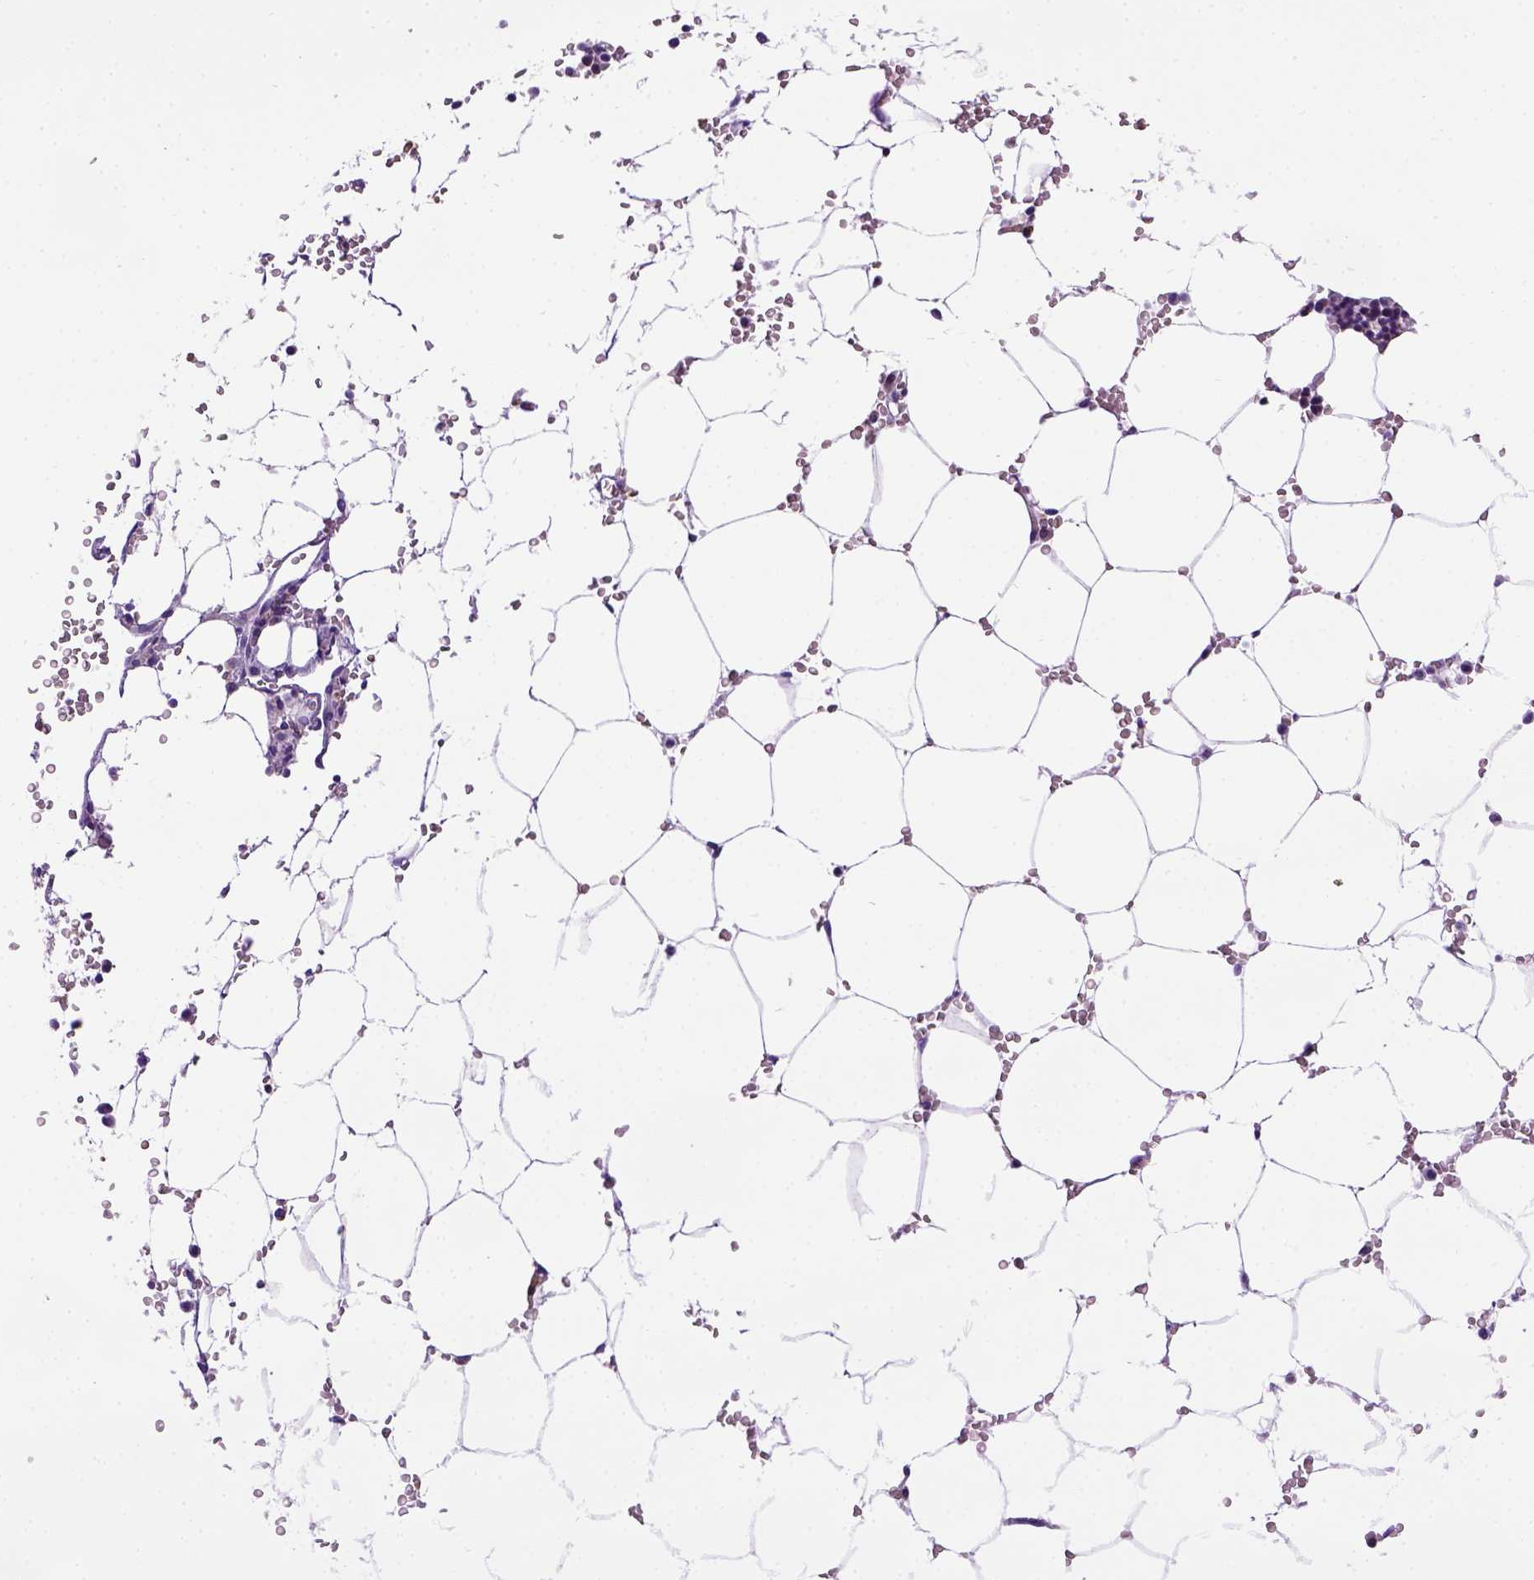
{"staining": {"intensity": "negative", "quantity": "none", "location": "none"}, "tissue": "bone marrow", "cell_type": "Hematopoietic cells", "image_type": "normal", "snomed": [{"axis": "morphology", "description": "Normal tissue, NOS"}, {"axis": "topography", "description": "Bone marrow"}], "caption": "Benign bone marrow was stained to show a protein in brown. There is no significant positivity in hematopoietic cells. Brightfield microscopy of immunohistochemistry (IHC) stained with DAB (brown) and hematoxylin (blue), captured at high magnification.", "gene": "SPEF1", "patient": {"sex": "female", "age": 52}}